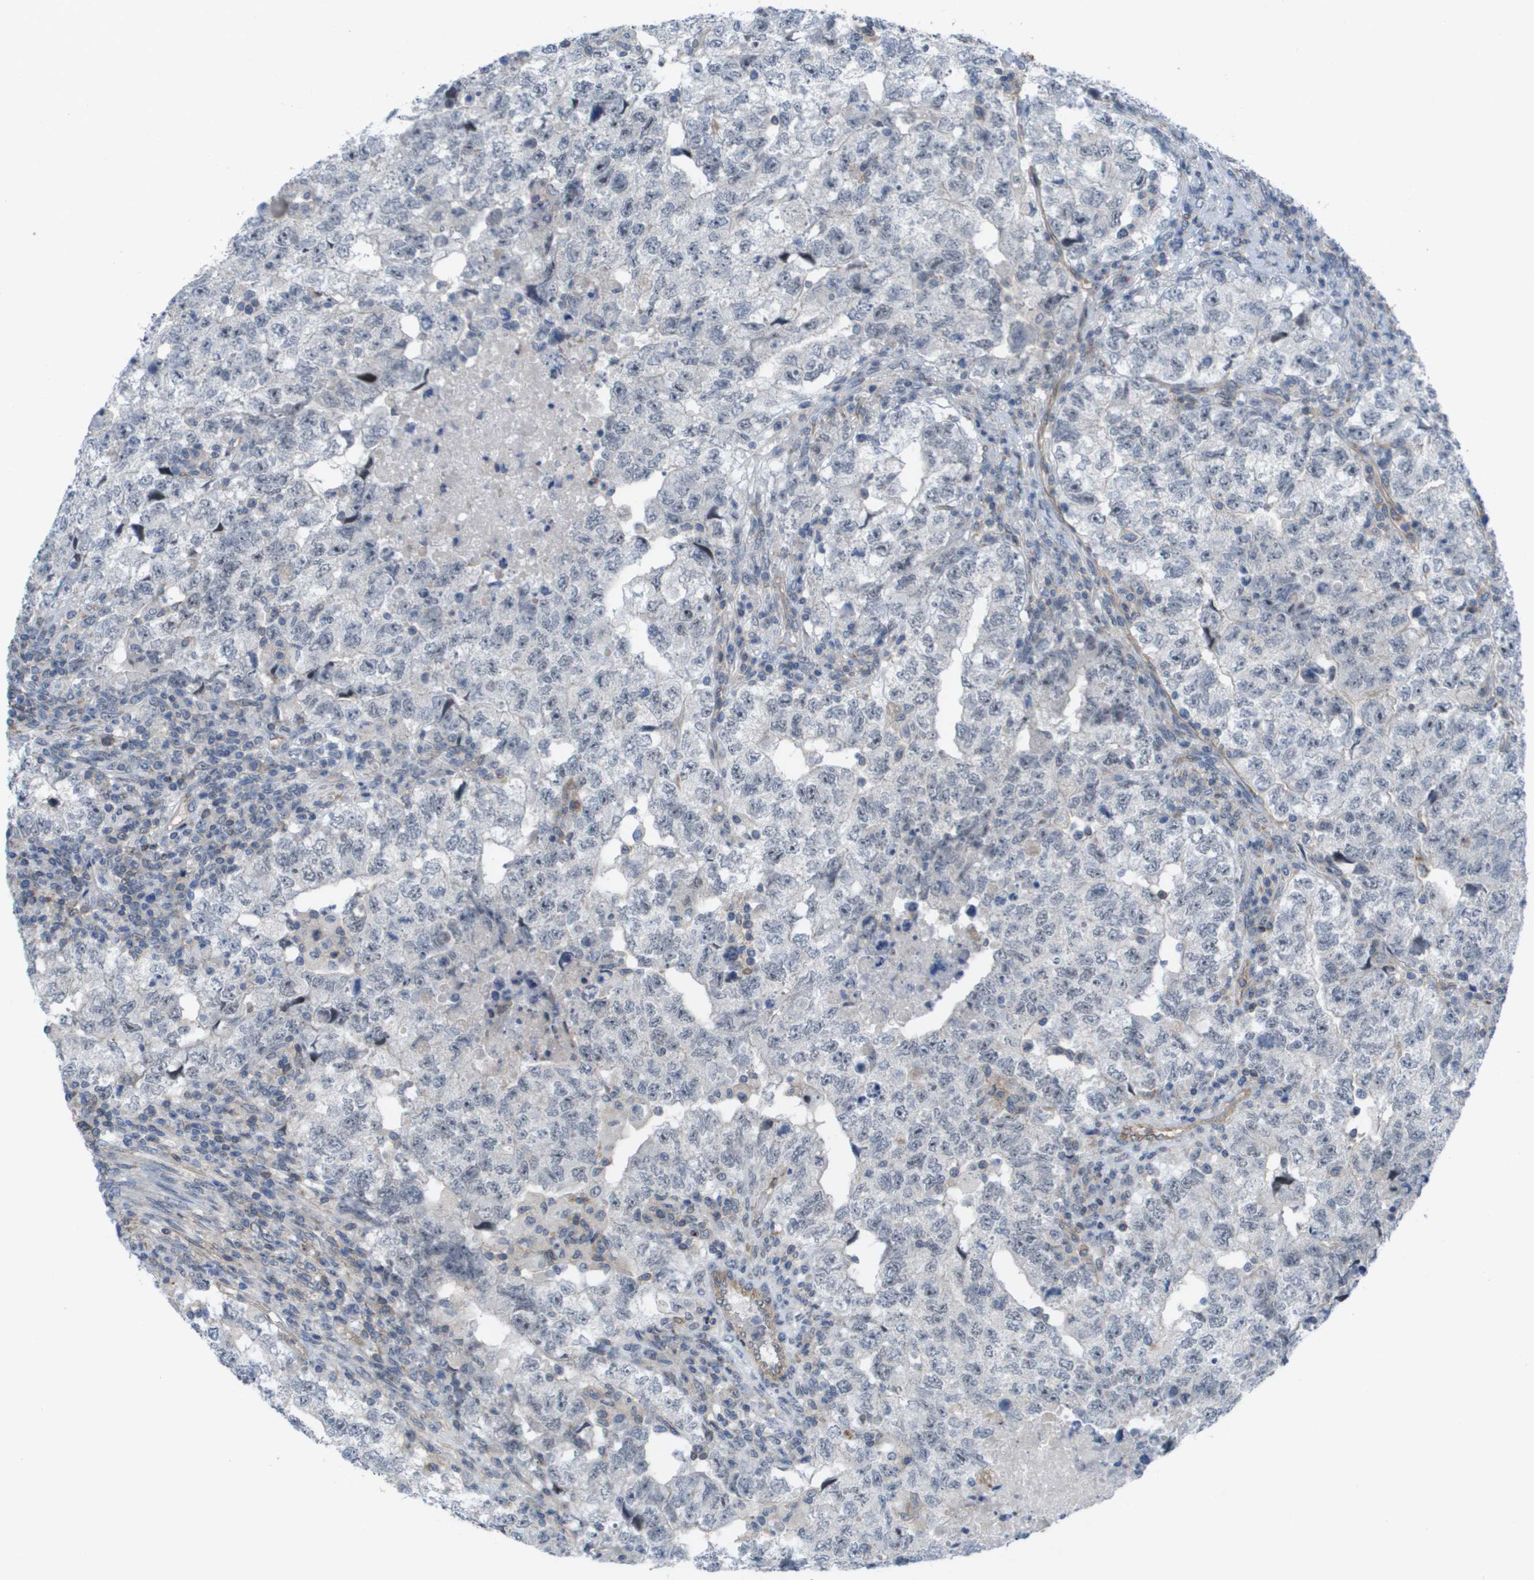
{"staining": {"intensity": "negative", "quantity": "none", "location": "none"}, "tissue": "testis cancer", "cell_type": "Tumor cells", "image_type": "cancer", "snomed": [{"axis": "morphology", "description": "Carcinoma, Embryonal, NOS"}, {"axis": "topography", "description": "Testis"}], "caption": "Immunohistochemical staining of human embryonal carcinoma (testis) reveals no significant positivity in tumor cells.", "gene": "MTARC2", "patient": {"sex": "male", "age": 36}}